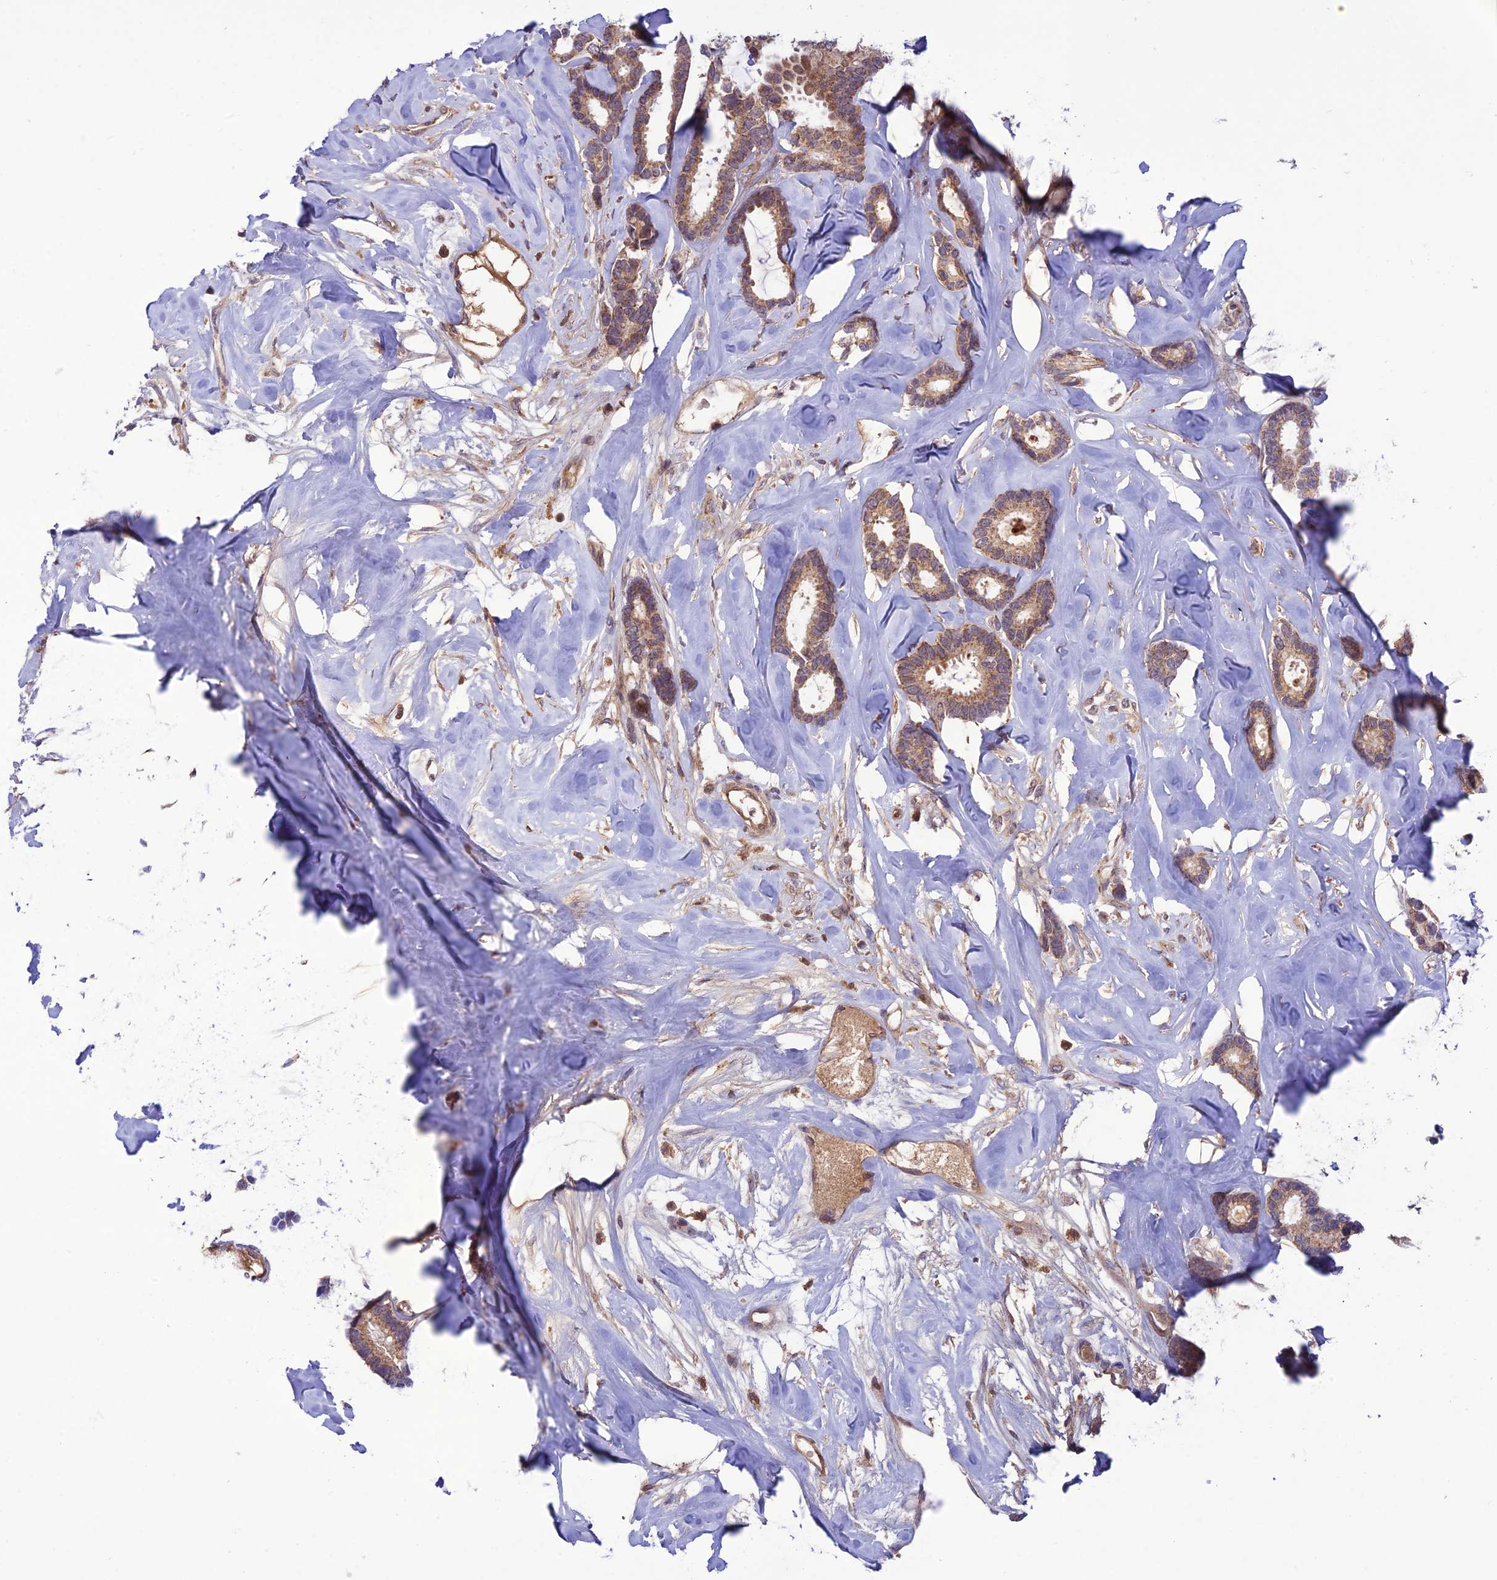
{"staining": {"intensity": "moderate", "quantity": ">75%", "location": "cytoplasmic/membranous"}, "tissue": "breast cancer", "cell_type": "Tumor cells", "image_type": "cancer", "snomed": [{"axis": "morphology", "description": "Duct carcinoma"}, {"axis": "topography", "description": "Breast"}], "caption": "A medium amount of moderate cytoplasmic/membranous staining is appreciated in approximately >75% of tumor cells in breast cancer tissue.", "gene": "NDUFC1", "patient": {"sex": "female", "age": 87}}